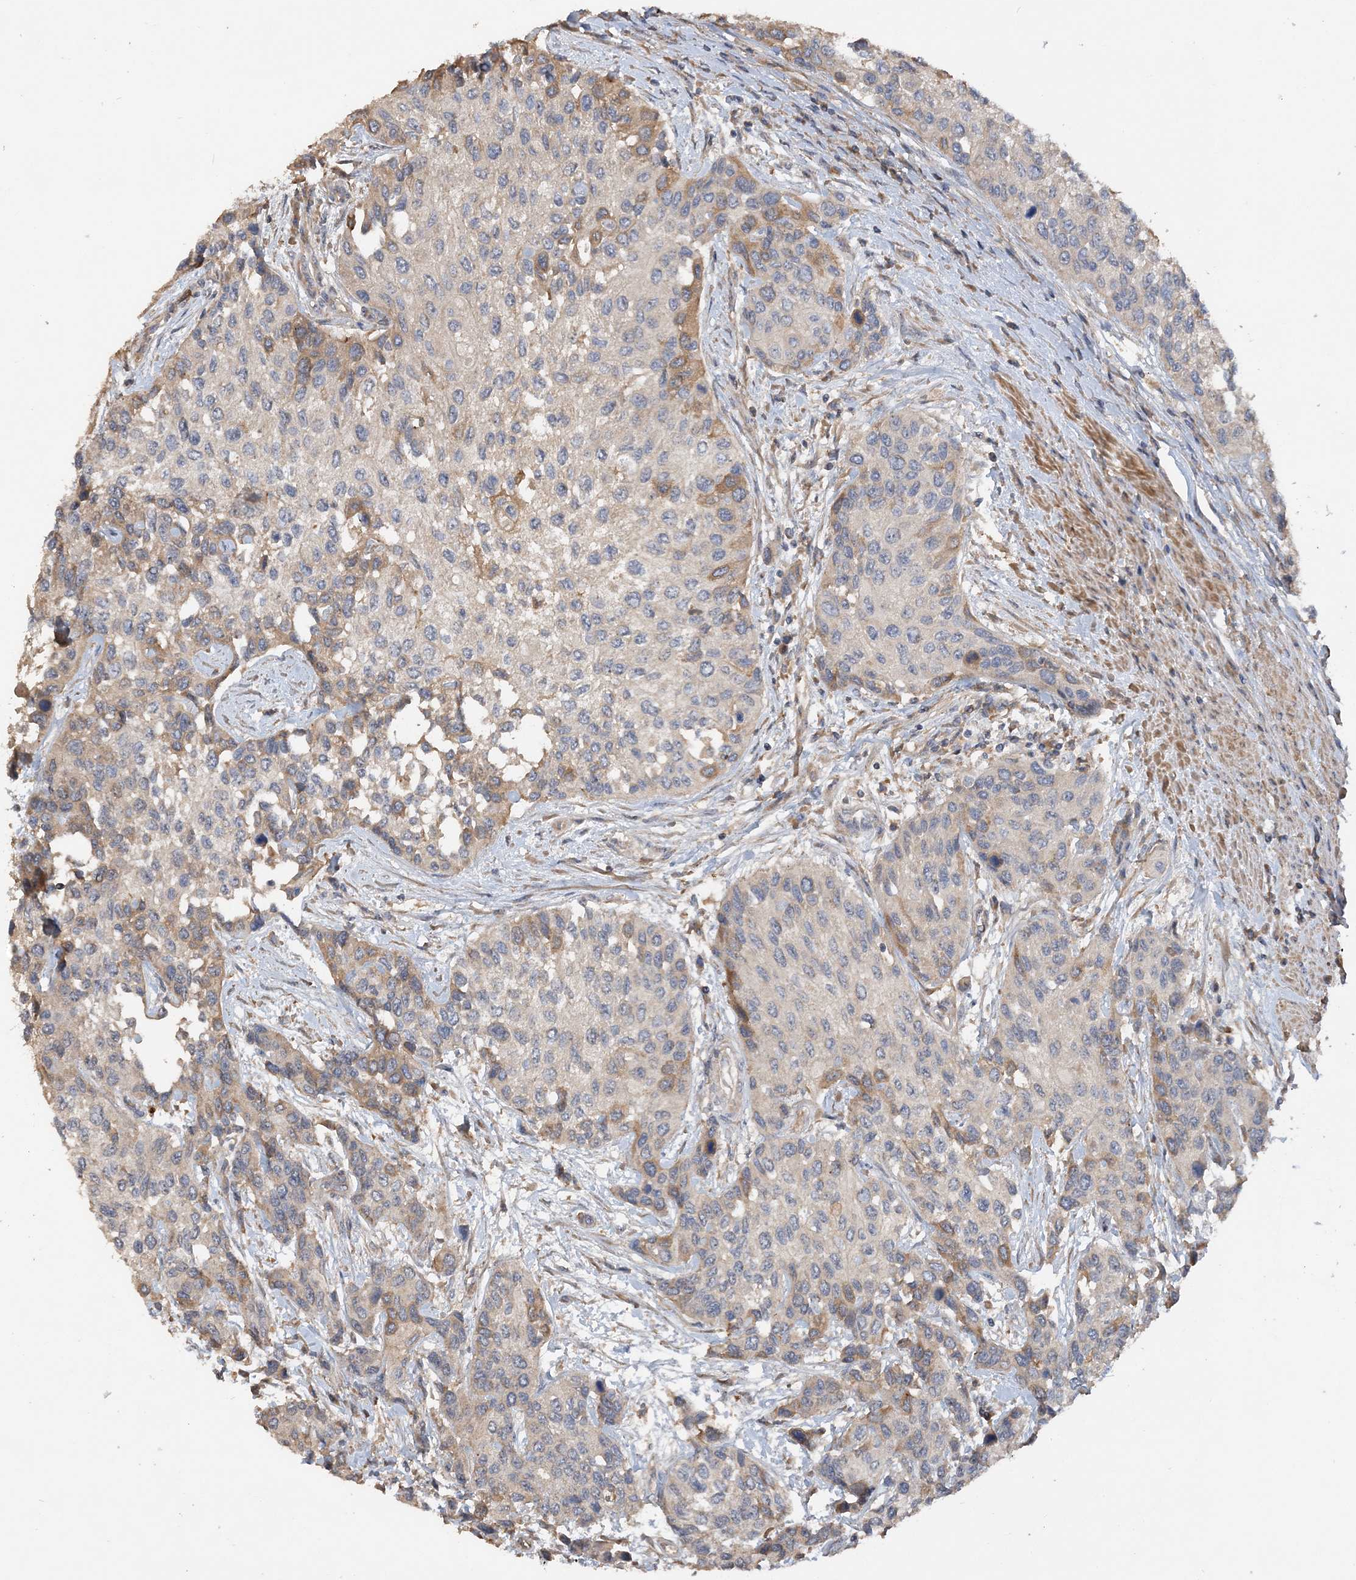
{"staining": {"intensity": "moderate", "quantity": "<25%", "location": "cytoplasmic/membranous"}, "tissue": "urothelial cancer", "cell_type": "Tumor cells", "image_type": "cancer", "snomed": [{"axis": "morphology", "description": "Normal tissue, NOS"}, {"axis": "morphology", "description": "Urothelial carcinoma, High grade"}, {"axis": "topography", "description": "Vascular tissue"}, {"axis": "topography", "description": "Urinary bladder"}], "caption": "Urothelial cancer stained for a protein displays moderate cytoplasmic/membranous positivity in tumor cells.", "gene": "GRINA", "patient": {"sex": "female", "age": 56}}